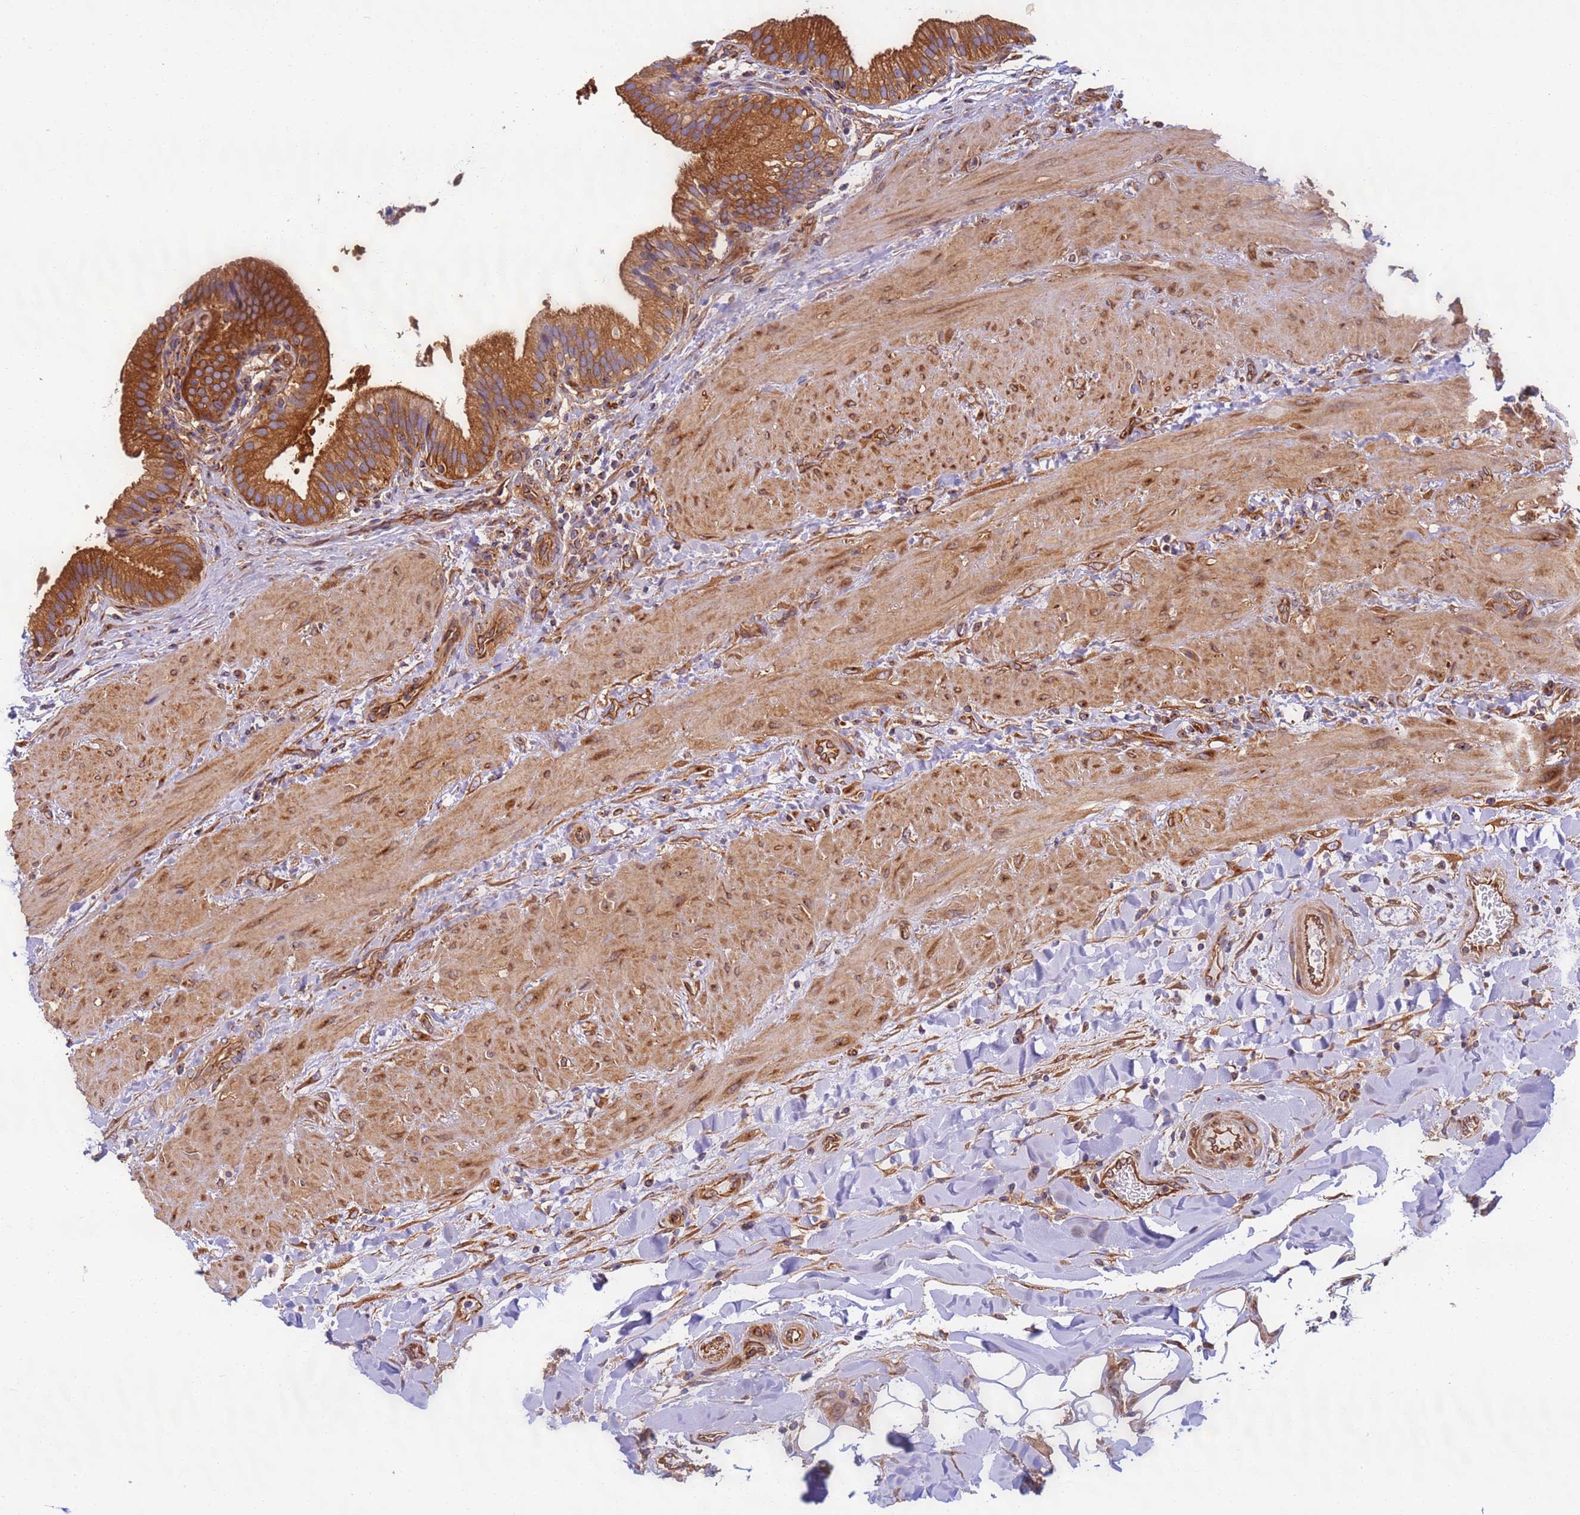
{"staining": {"intensity": "strong", "quantity": ">75%", "location": "cytoplasmic/membranous"}, "tissue": "gallbladder", "cell_type": "Glandular cells", "image_type": "normal", "snomed": [{"axis": "morphology", "description": "Normal tissue, NOS"}, {"axis": "topography", "description": "Gallbladder"}], "caption": "High-magnification brightfield microscopy of unremarkable gallbladder stained with DAB (brown) and counterstained with hematoxylin (blue). glandular cells exhibit strong cytoplasmic/membranous staining is seen in approximately>75% of cells.", "gene": "DYNC1I2", "patient": {"sex": "male", "age": 24}}